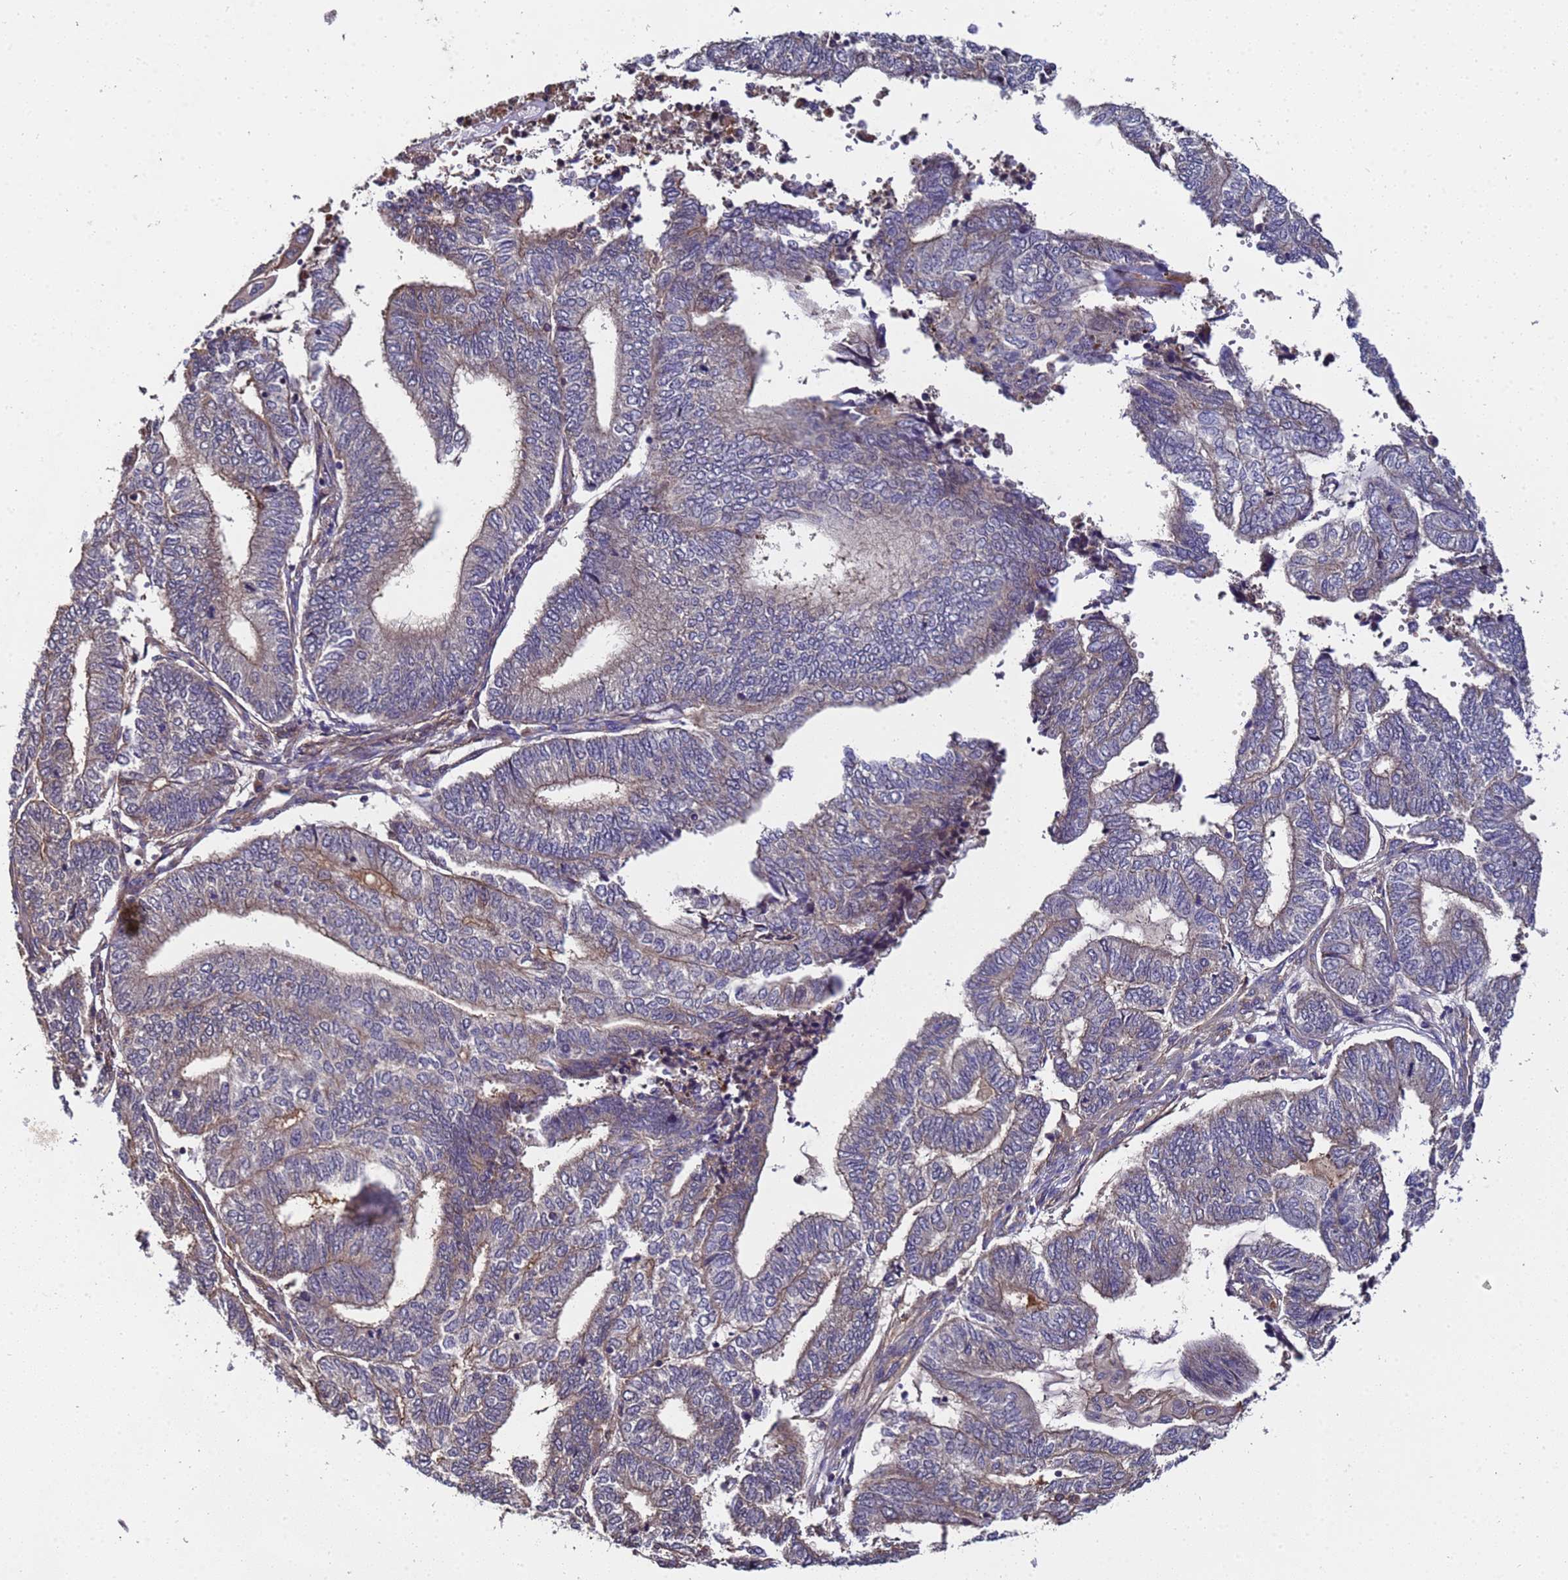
{"staining": {"intensity": "weak", "quantity": "<25%", "location": "cytoplasmic/membranous"}, "tissue": "endometrial cancer", "cell_type": "Tumor cells", "image_type": "cancer", "snomed": [{"axis": "morphology", "description": "Adenocarcinoma, NOS"}, {"axis": "topography", "description": "Uterus"}, {"axis": "topography", "description": "Endometrium"}], "caption": "The photomicrograph exhibits no staining of tumor cells in endometrial cancer.", "gene": "GSTCD", "patient": {"sex": "female", "age": 70}}